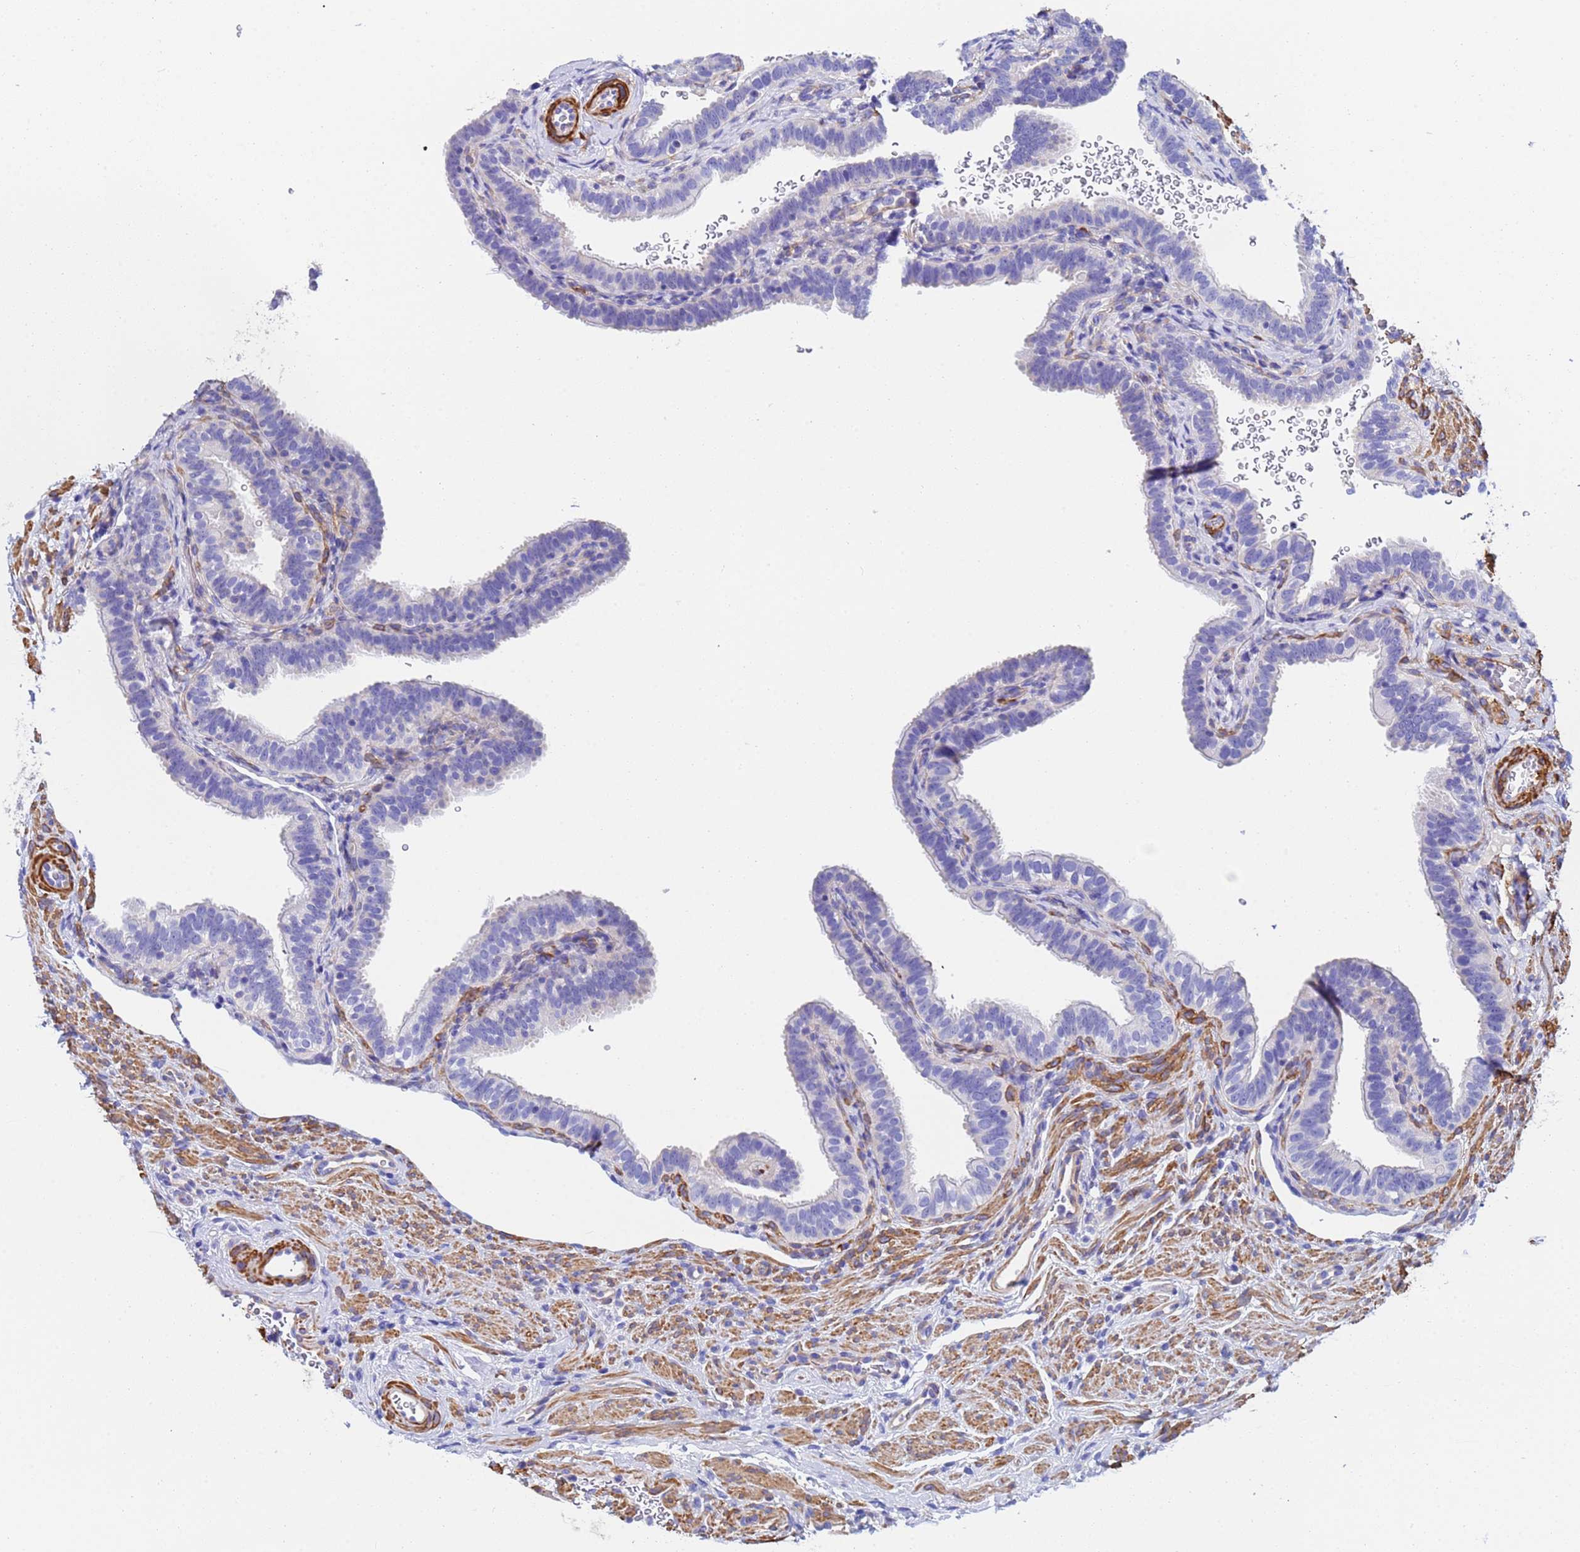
{"staining": {"intensity": "negative", "quantity": "none", "location": "none"}, "tissue": "fallopian tube", "cell_type": "Glandular cells", "image_type": "normal", "snomed": [{"axis": "morphology", "description": "Normal tissue, NOS"}, {"axis": "topography", "description": "Fallopian tube"}], "caption": "This is an immunohistochemistry (IHC) histopathology image of benign human fallopian tube. There is no positivity in glandular cells.", "gene": "CST1", "patient": {"sex": "female", "age": 41}}